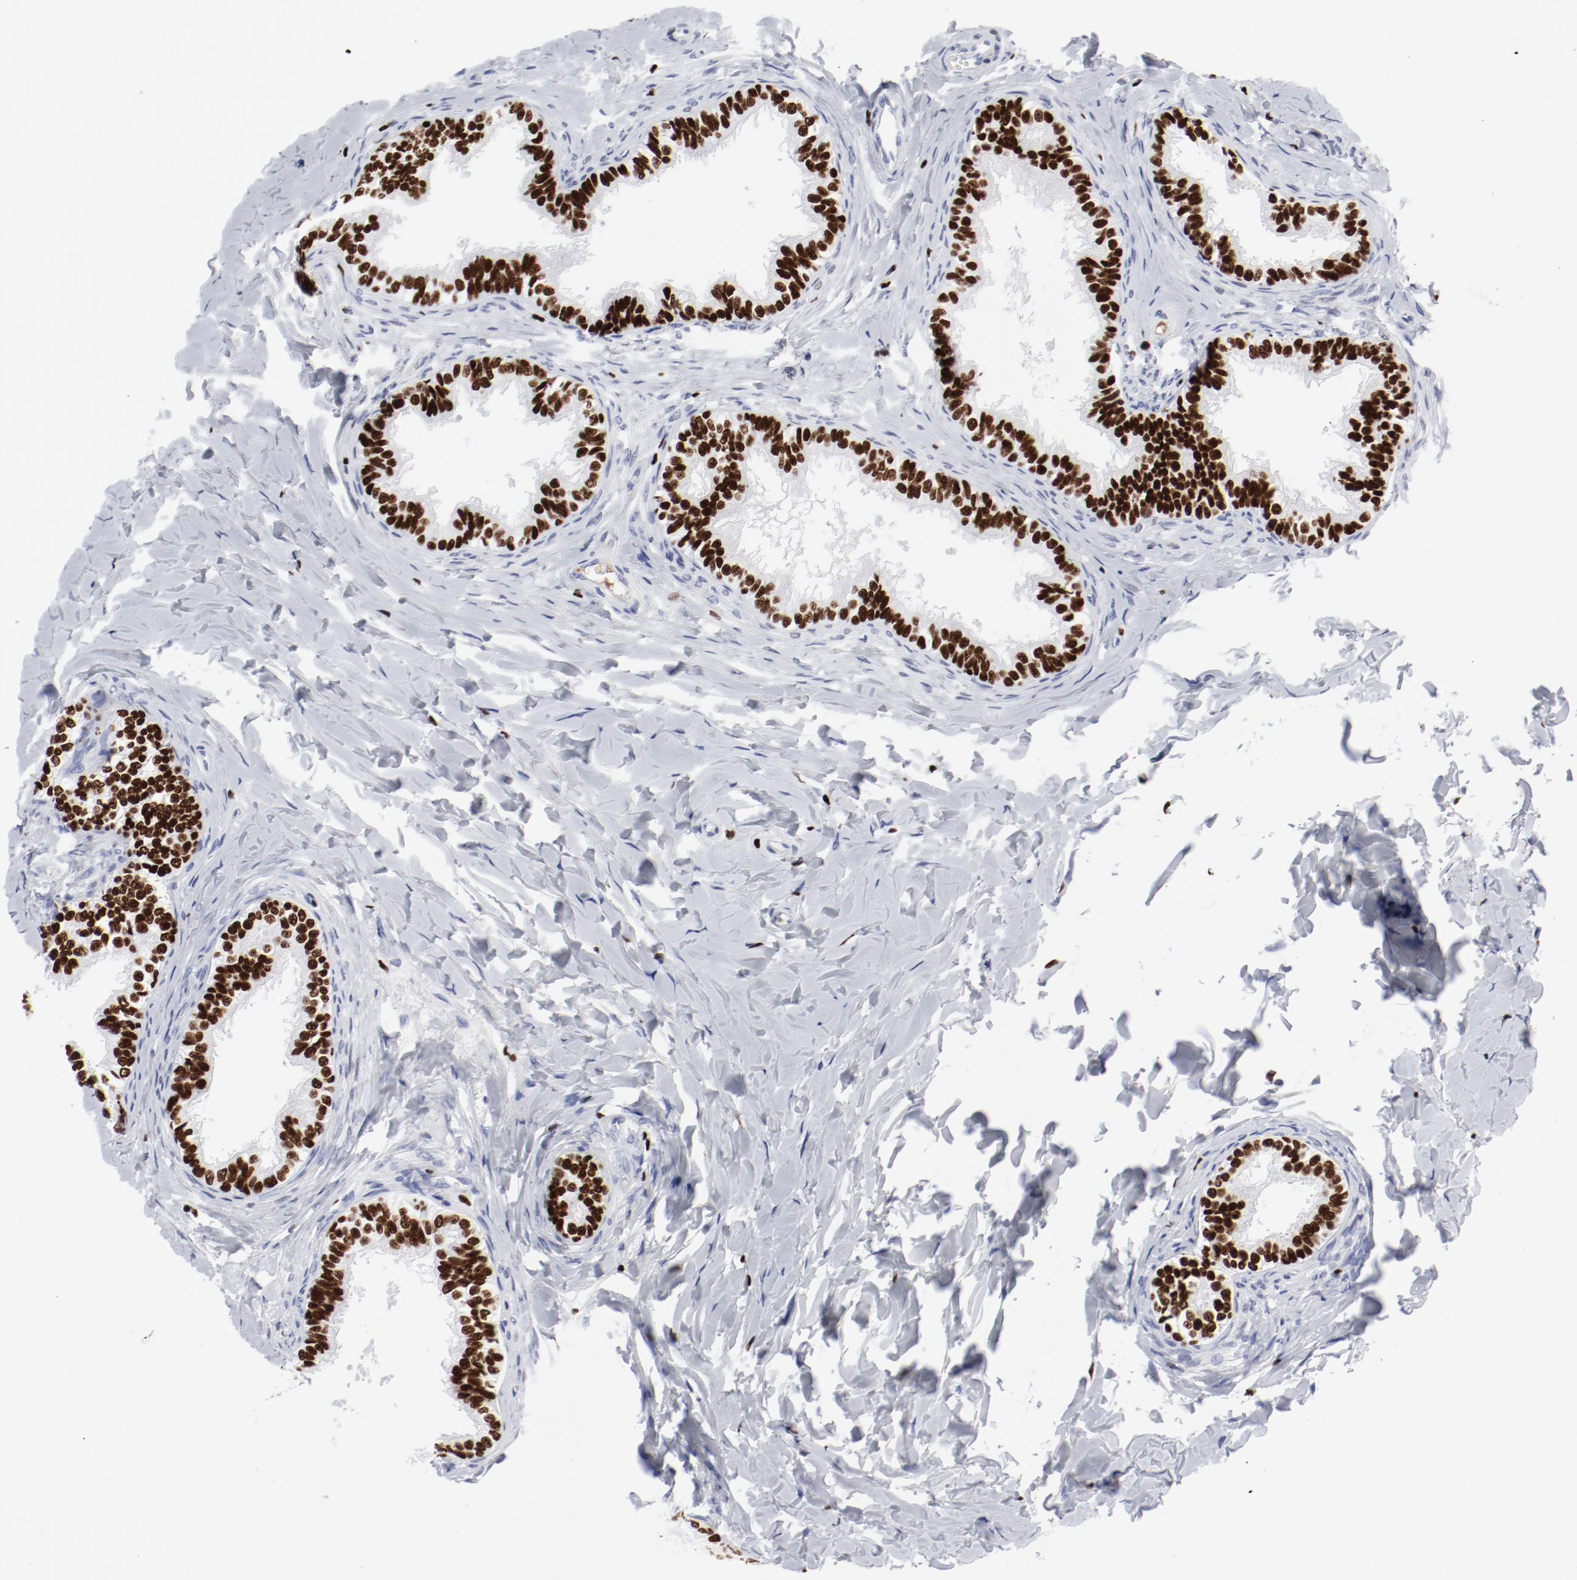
{"staining": {"intensity": "strong", "quantity": ">75%", "location": "nuclear"}, "tissue": "epididymis", "cell_type": "Glandular cells", "image_type": "normal", "snomed": [{"axis": "morphology", "description": "Normal tissue, NOS"}, {"axis": "topography", "description": "Epididymis"}], "caption": "Brown immunohistochemical staining in benign human epididymis displays strong nuclear positivity in about >75% of glandular cells. Nuclei are stained in blue.", "gene": "SMARCC2", "patient": {"sex": "male", "age": 26}}